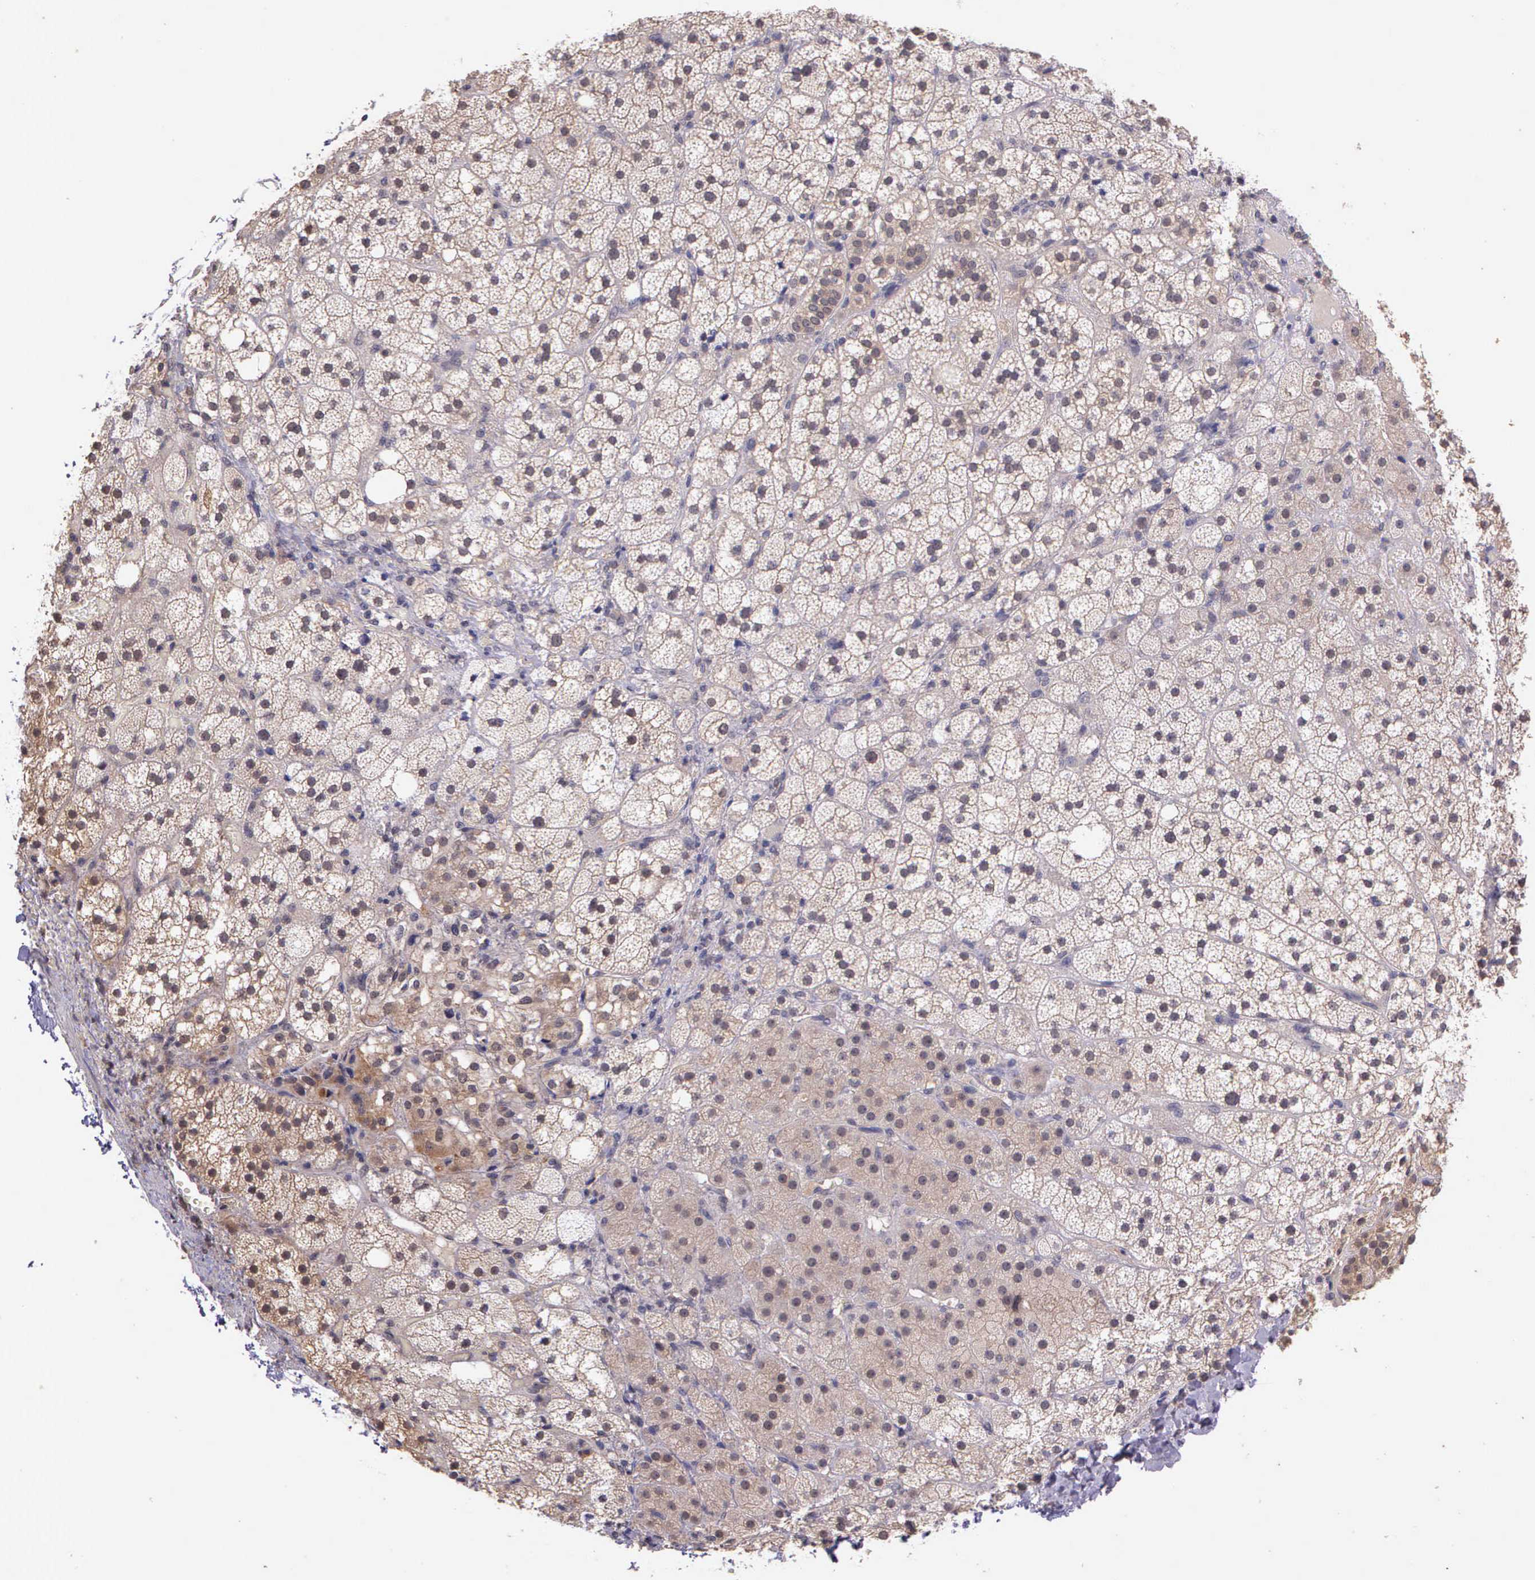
{"staining": {"intensity": "negative", "quantity": "none", "location": "none"}, "tissue": "adrenal gland", "cell_type": "Glandular cells", "image_type": "normal", "snomed": [{"axis": "morphology", "description": "Normal tissue, NOS"}, {"axis": "topography", "description": "Adrenal gland"}], "caption": "Immunohistochemical staining of normal adrenal gland reveals no significant positivity in glandular cells.", "gene": "IGBP1P2", "patient": {"sex": "male", "age": 53}}